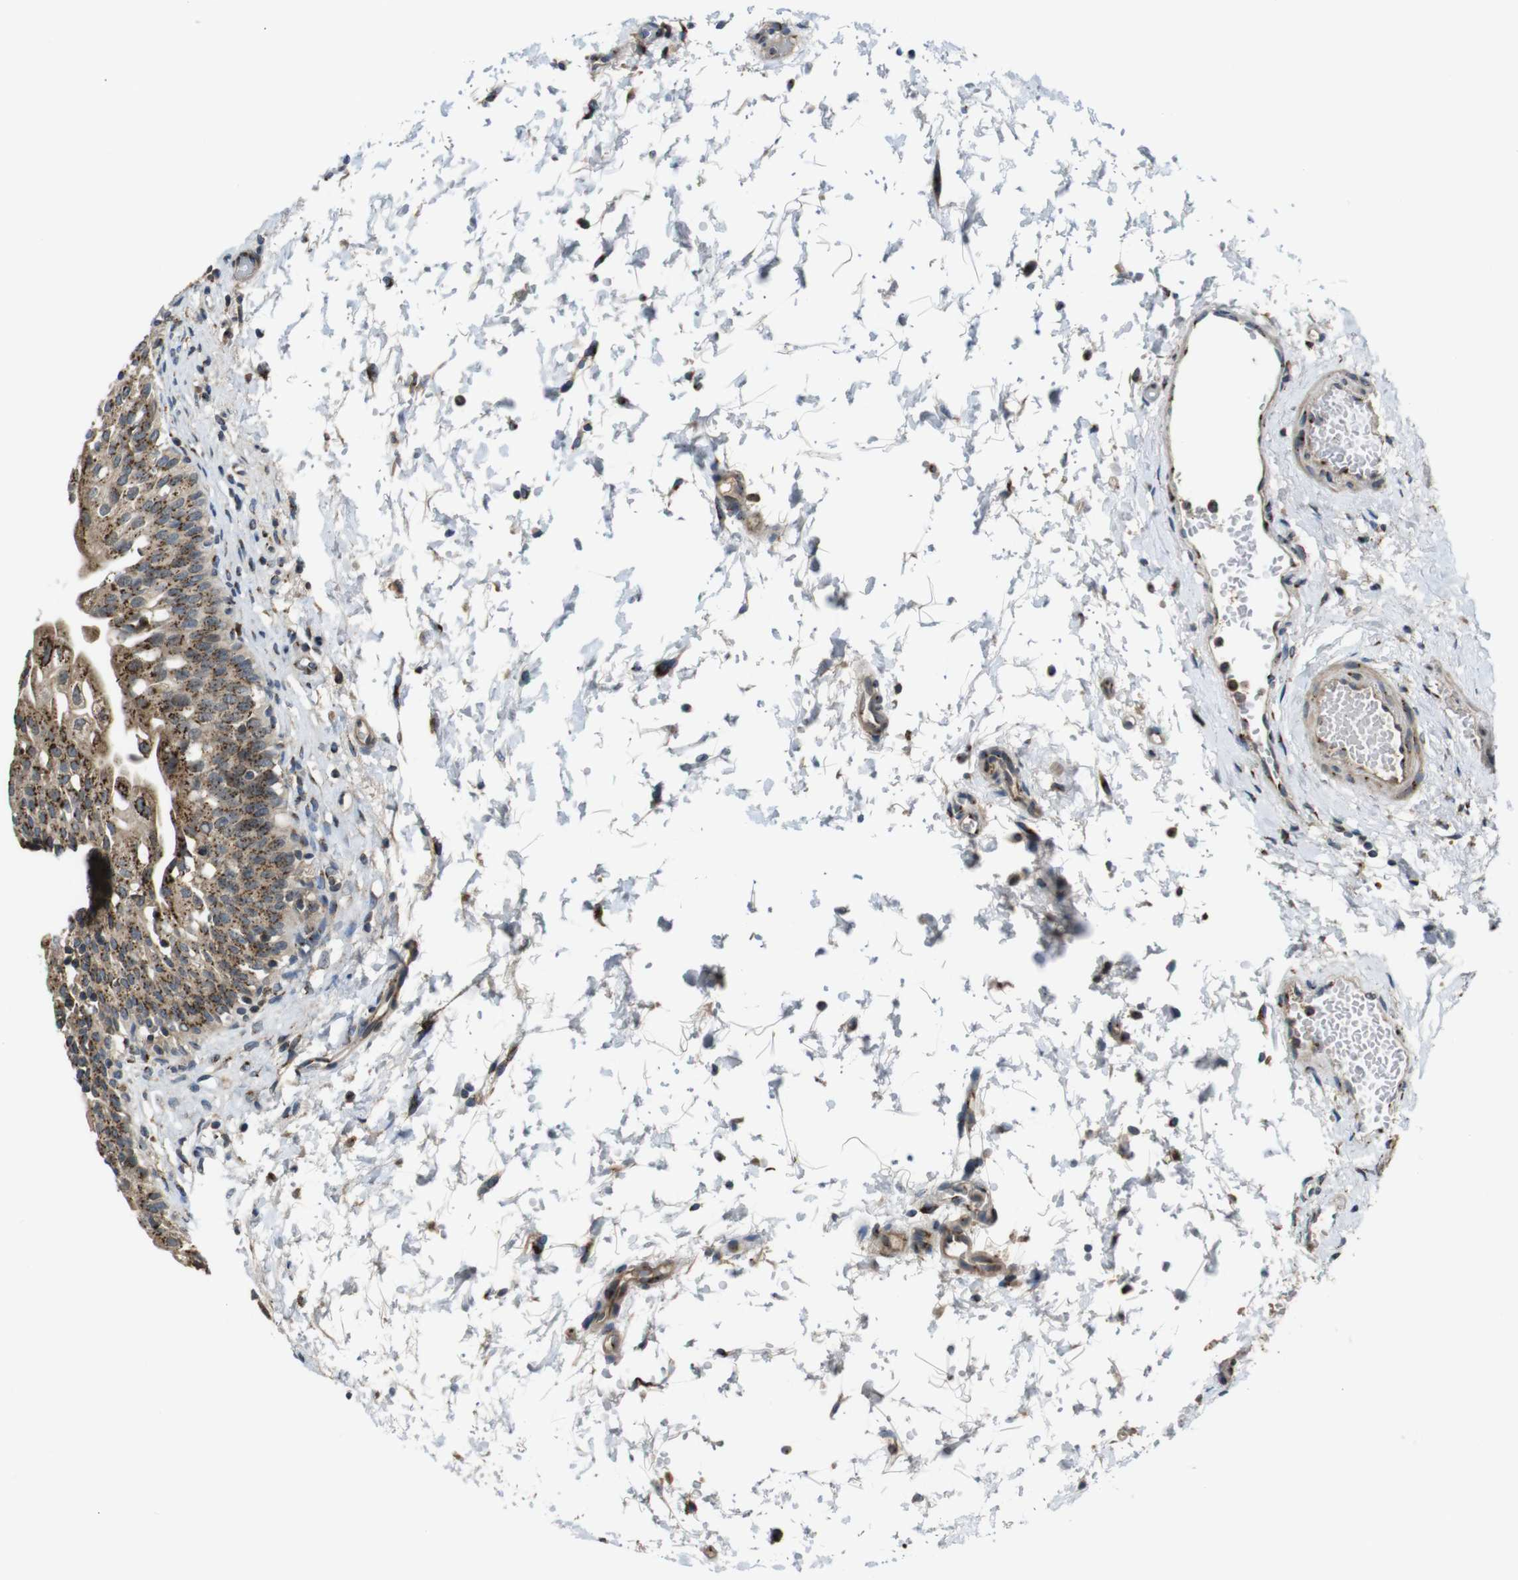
{"staining": {"intensity": "moderate", "quantity": ">75%", "location": "cytoplasmic/membranous"}, "tissue": "urinary bladder", "cell_type": "Urothelial cells", "image_type": "normal", "snomed": [{"axis": "morphology", "description": "Normal tissue, NOS"}, {"axis": "topography", "description": "Urinary bladder"}], "caption": "About >75% of urothelial cells in normal urinary bladder display moderate cytoplasmic/membranous protein staining as visualized by brown immunohistochemical staining.", "gene": "ZFPL1", "patient": {"sex": "male", "age": 55}}